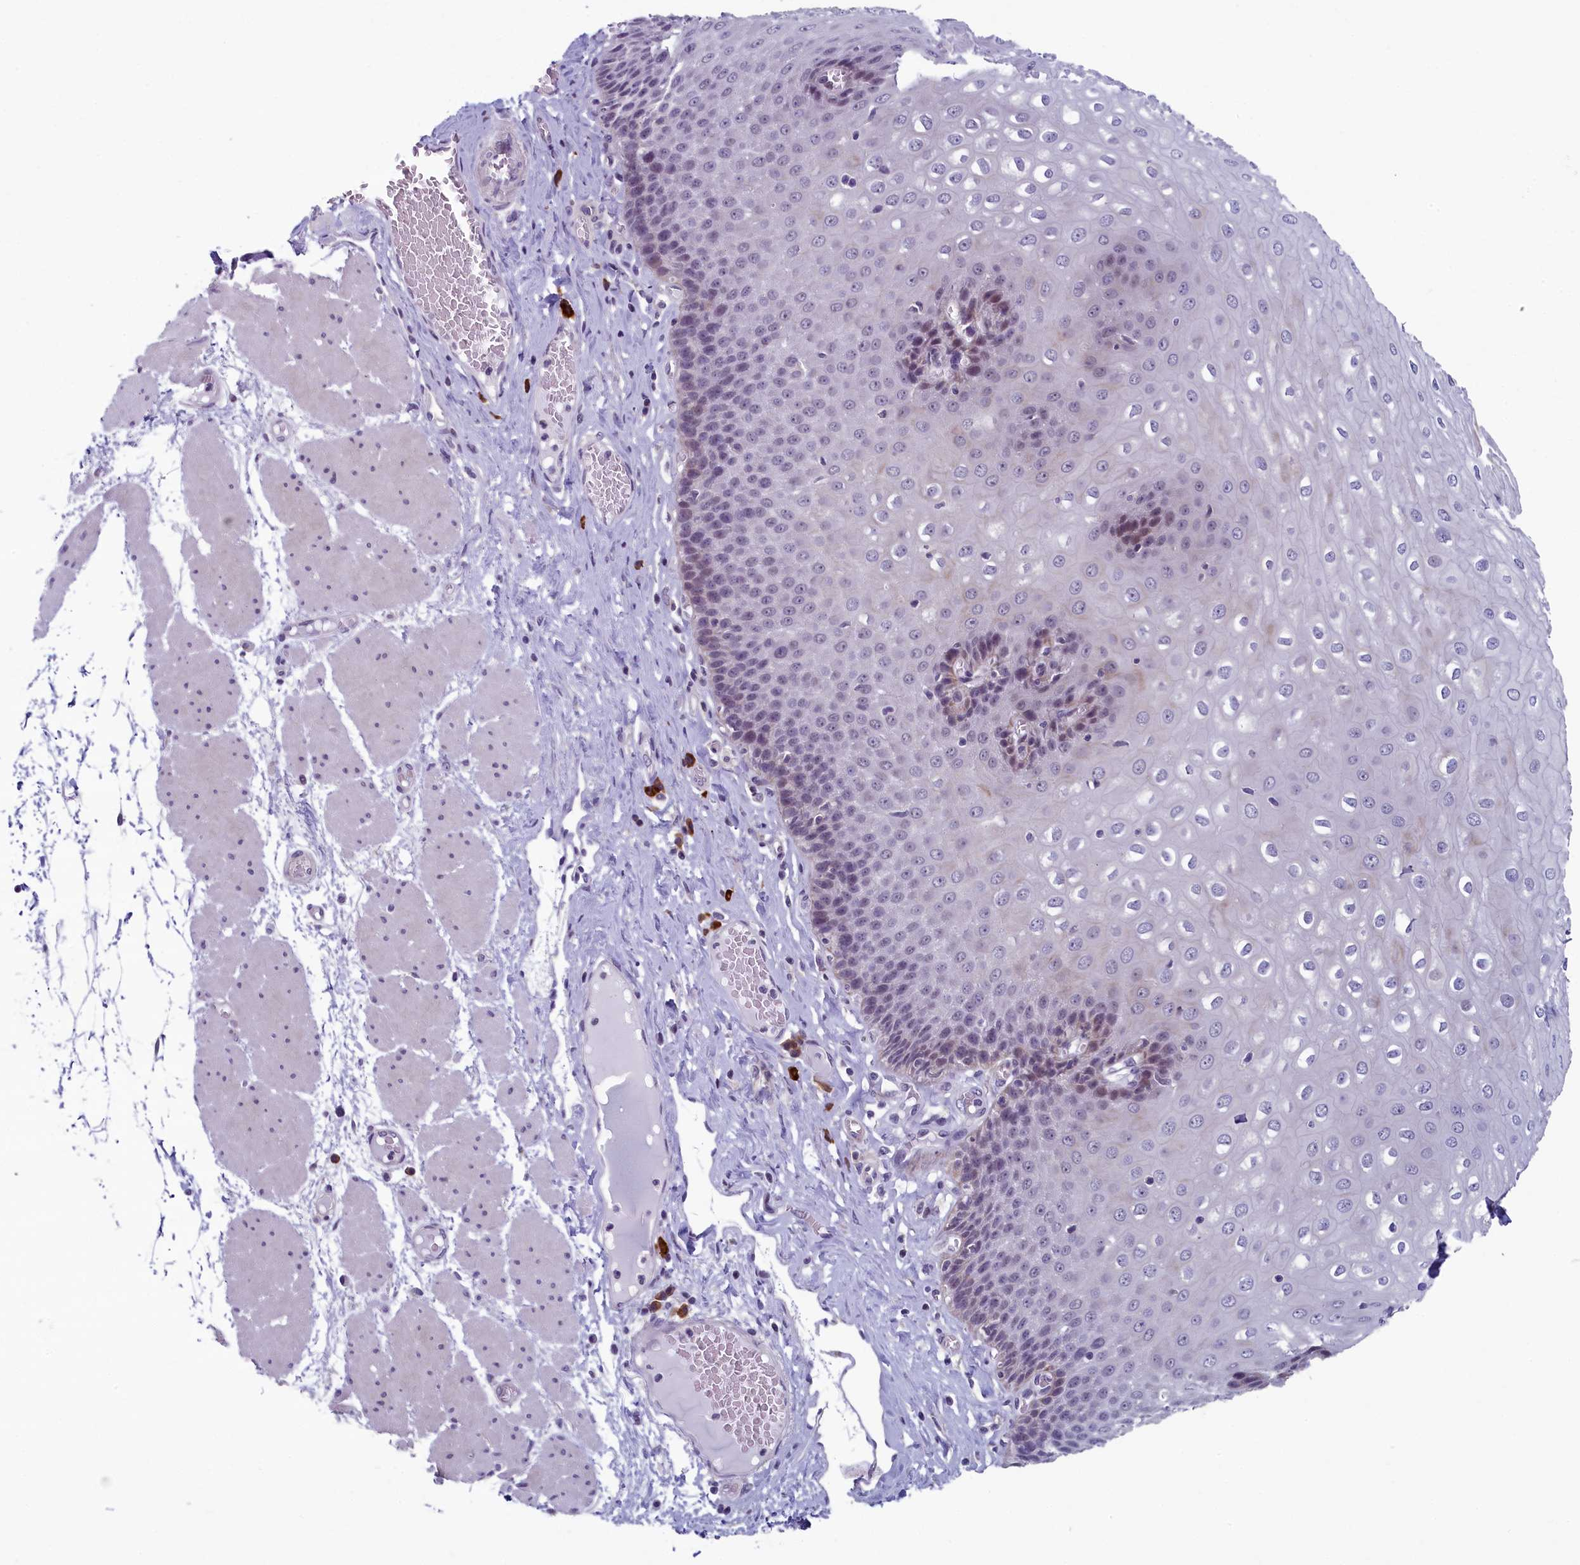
{"staining": {"intensity": "weak", "quantity": "<25%", "location": "nuclear"}, "tissue": "esophagus", "cell_type": "Squamous epithelial cells", "image_type": "normal", "snomed": [{"axis": "morphology", "description": "Normal tissue, NOS"}, {"axis": "topography", "description": "Esophagus"}], "caption": "Protein analysis of benign esophagus displays no significant positivity in squamous epithelial cells.", "gene": "CNEP1R1", "patient": {"sex": "male", "age": 60}}